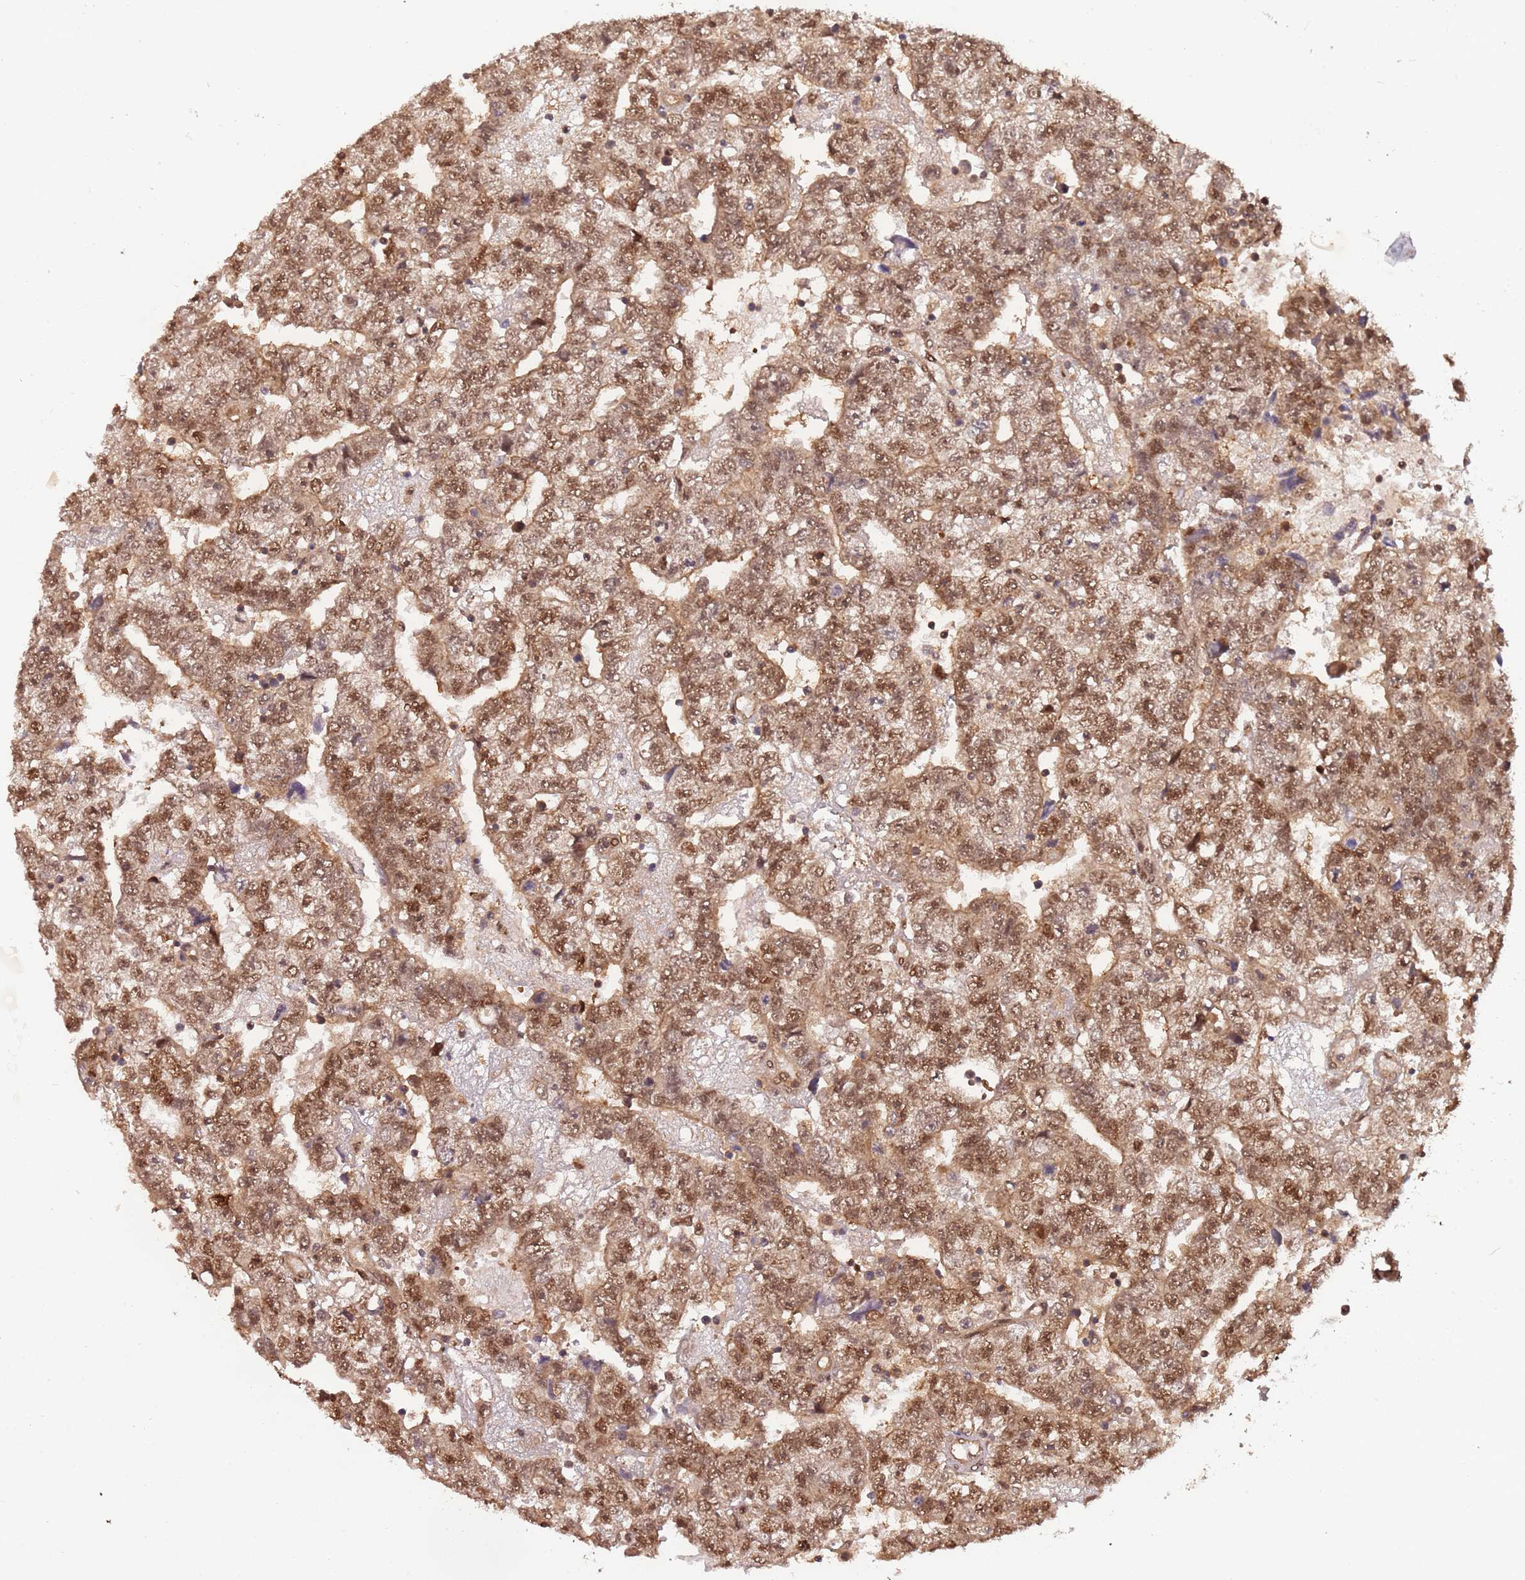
{"staining": {"intensity": "moderate", "quantity": ">75%", "location": "cytoplasmic/membranous,nuclear"}, "tissue": "testis cancer", "cell_type": "Tumor cells", "image_type": "cancer", "snomed": [{"axis": "morphology", "description": "Carcinoma, Embryonal, NOS"}, {"axis": "topography", "description": "Testis"}], "caption": "There is medium levels of moderate cytoplasmic/membranous and nuclear positivity in tumor cells of testis embryonal carcinoma, as demonstrated by immunohistochemical staining (brown color).", "gene": "PGLS", "patient": {"sex": "male", "age": 25}}